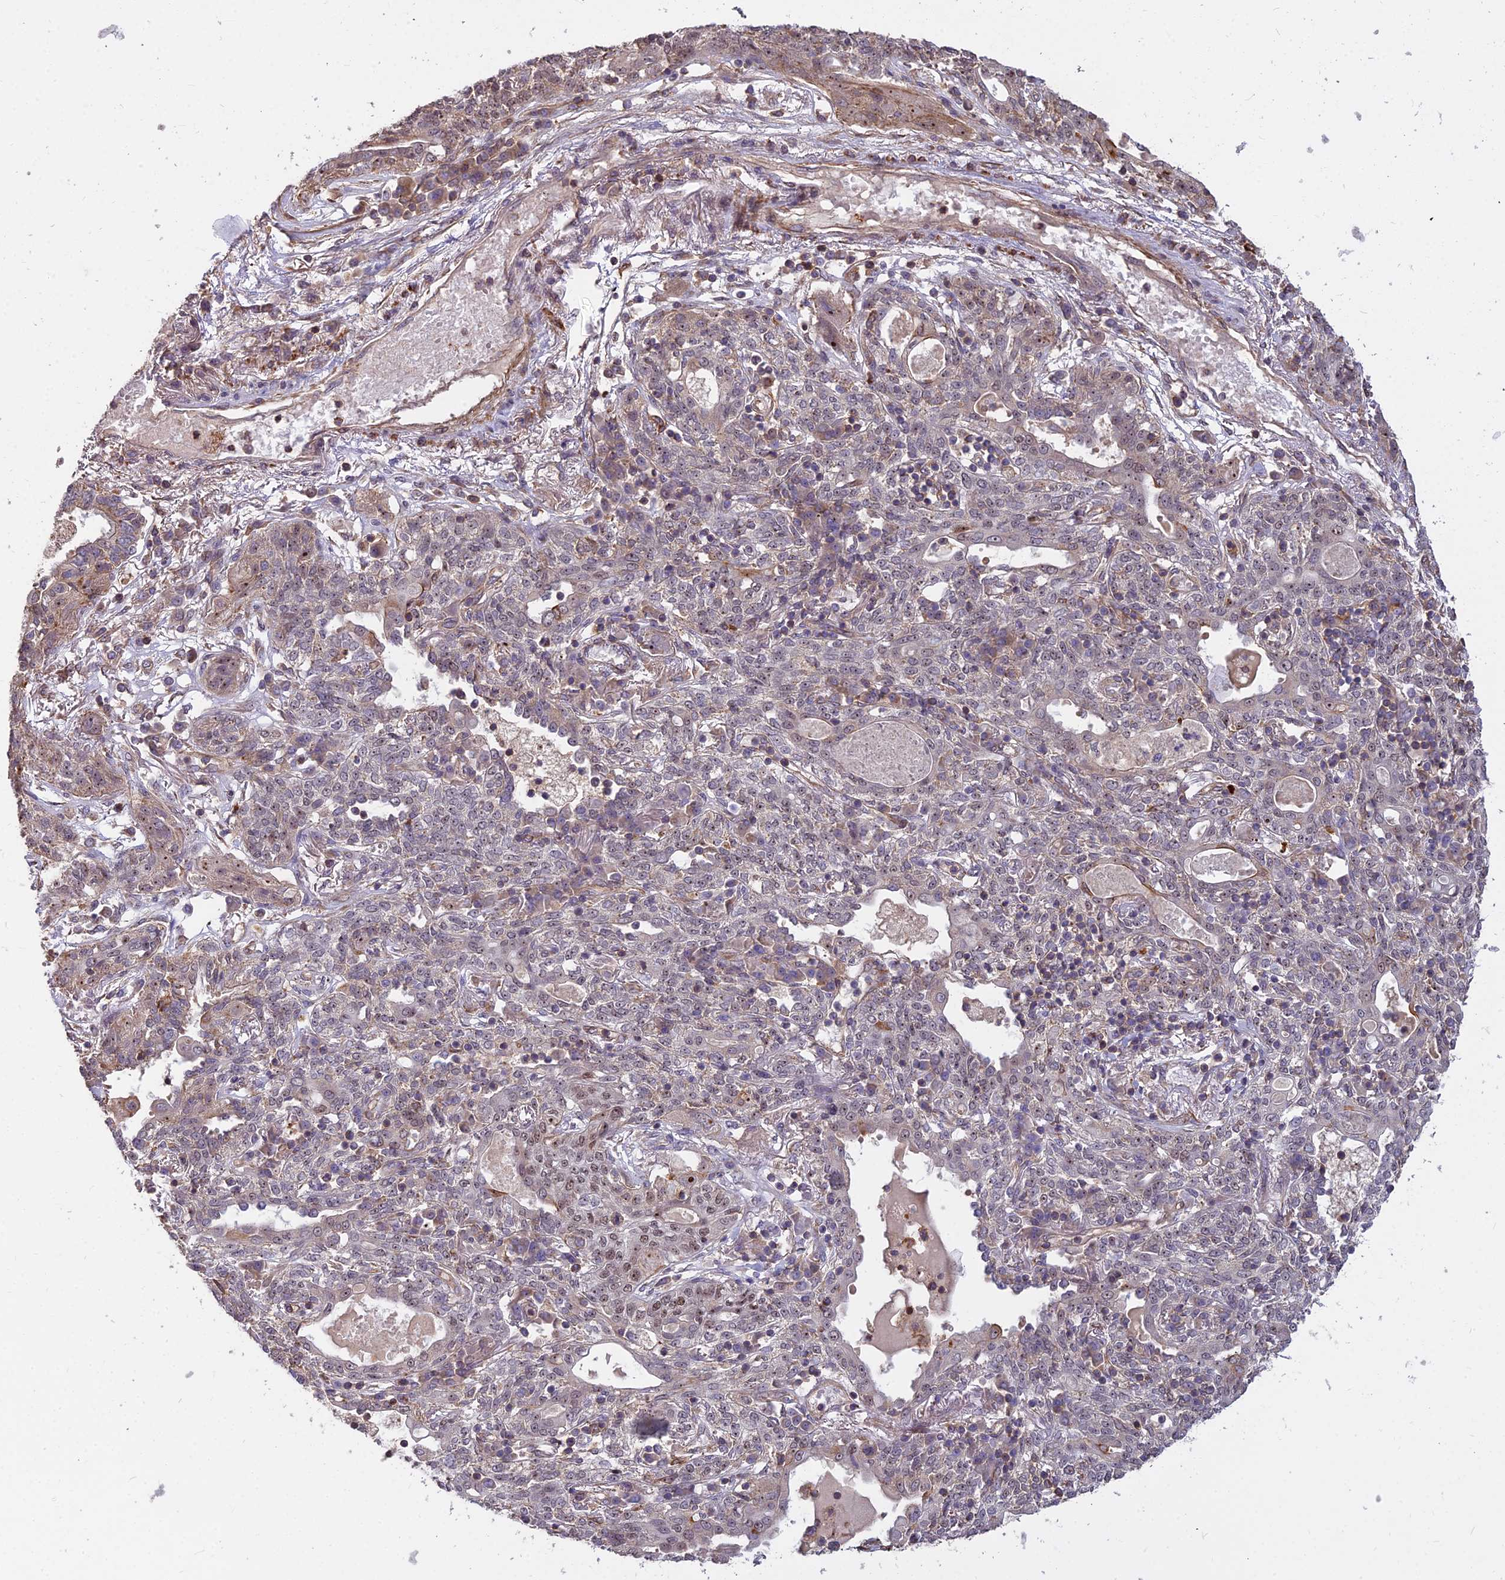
{"staining": {"intensity": "moderate", "quantity": "<25%", "location": "cytoplasmic/membranous,nuclear"}, "tissue": "lung cancer", "cell_type": "Tumor cells", "image_type": "cancer", "snomed": [{"axis": "morphology", "description": "Squamous cell carcinoma, NOS"}, {"axis": "topography", "description": "Lung"}], "caption": "Squamous cell carcinoma (lung) stained for a protein reveals moderate cytoplasmic/membranous and nuclear positivity in tumor cells.", "gene": "TCEA3", "patient": {"sex": "female", "age": 70}}